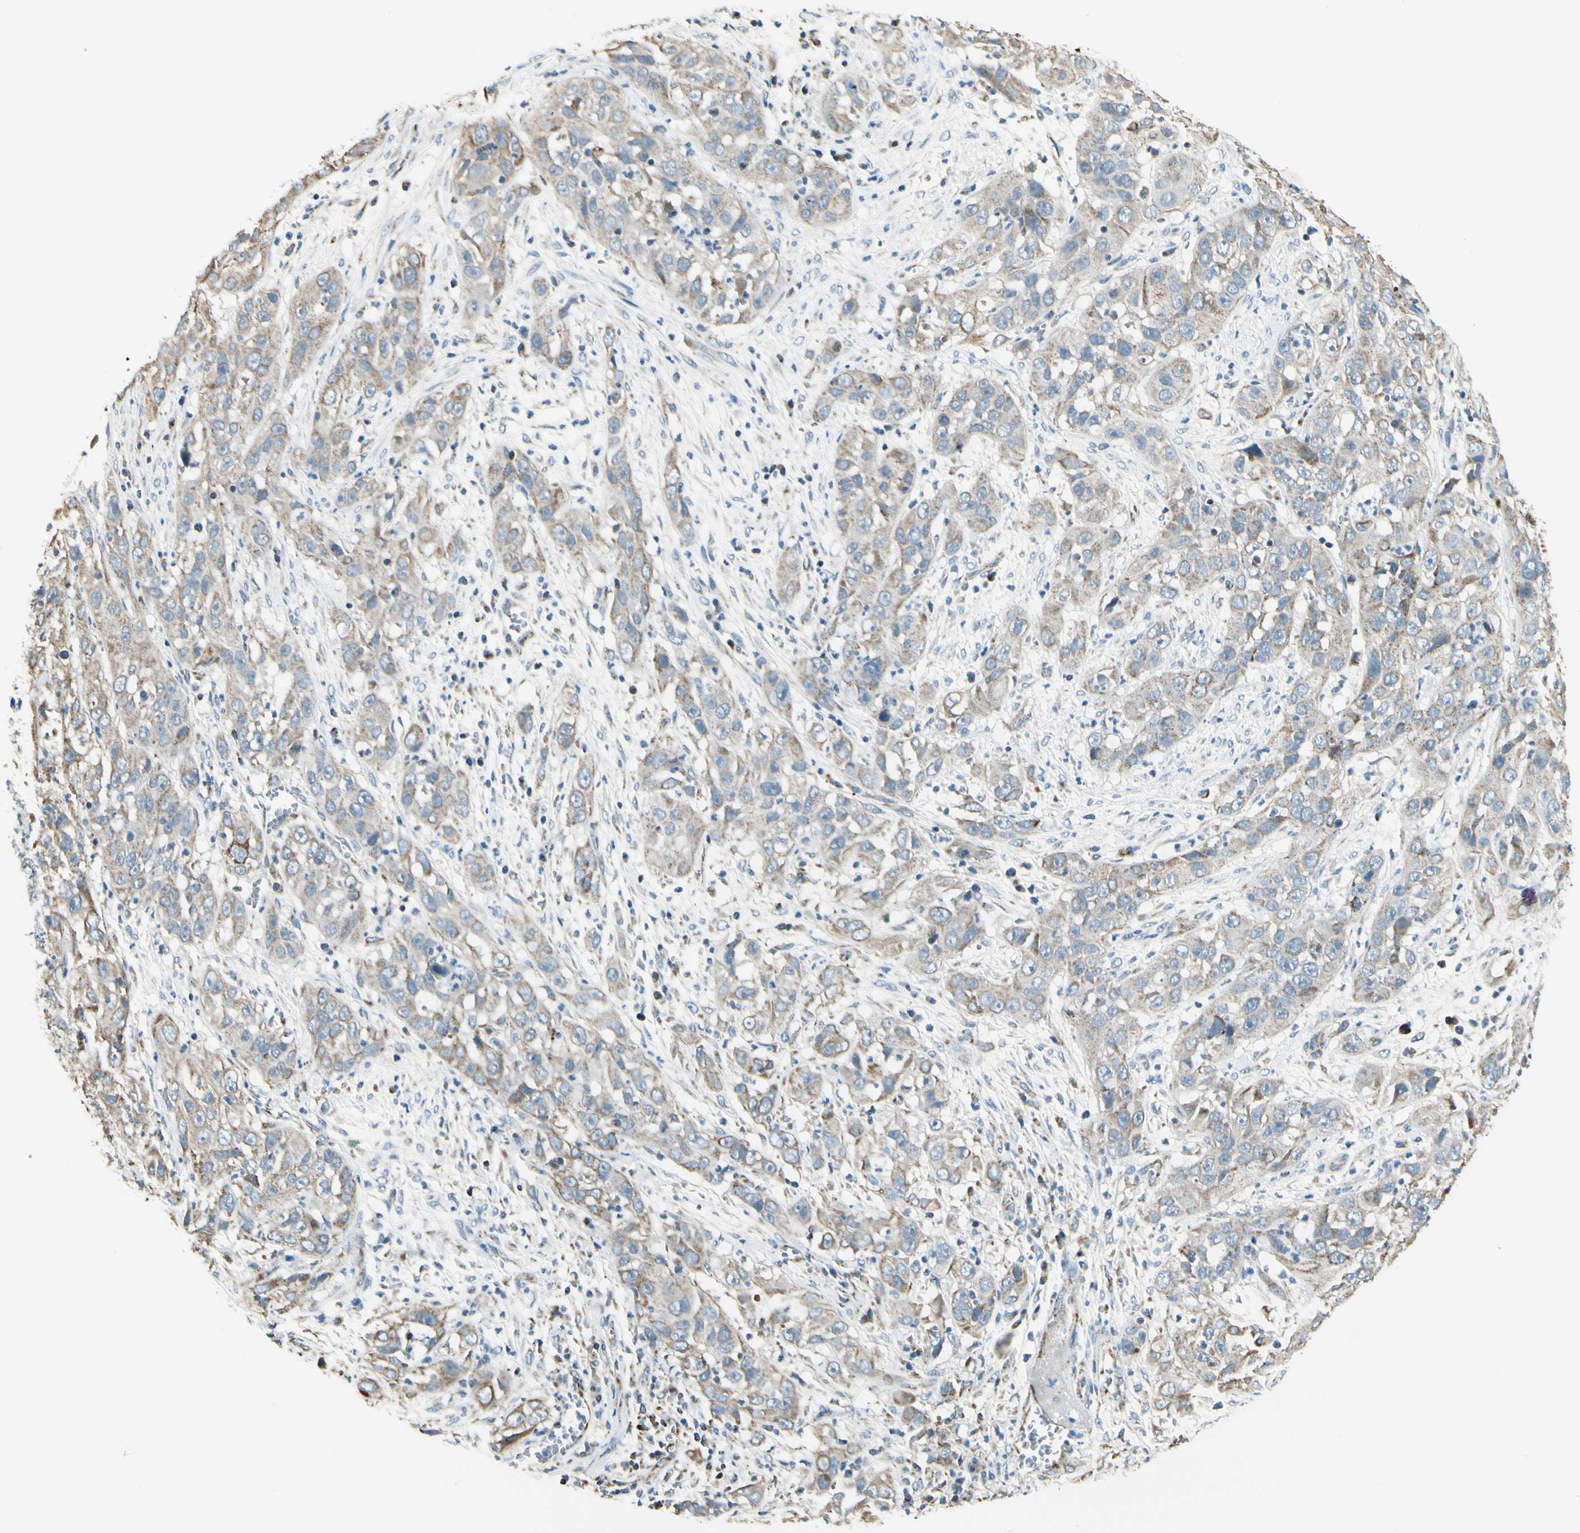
{"staining": {"intensity": "weak", "quantity": "25%-75%", "location": "cytoplasmic/membranous"}, "tissue": "cervical cancer", "cell_type": "Tumor cells", "image_type": "cancer", "snomed": [{"axis": "morphology", "description": "Squamous cell carcinoma, NOS"}, {"axis": "topography", "description": "Cervix"}], "caption": "DAB (3,3'-diaminobenzidine) immunohistochemical staining of squamous cell carcinoma (cervical) shows weak cytoplasmic/membranous protein expression in about 25%-75% of tumor cells.", "gene": "EPHB3", "patient": {"sex": "female", "age": 32}}